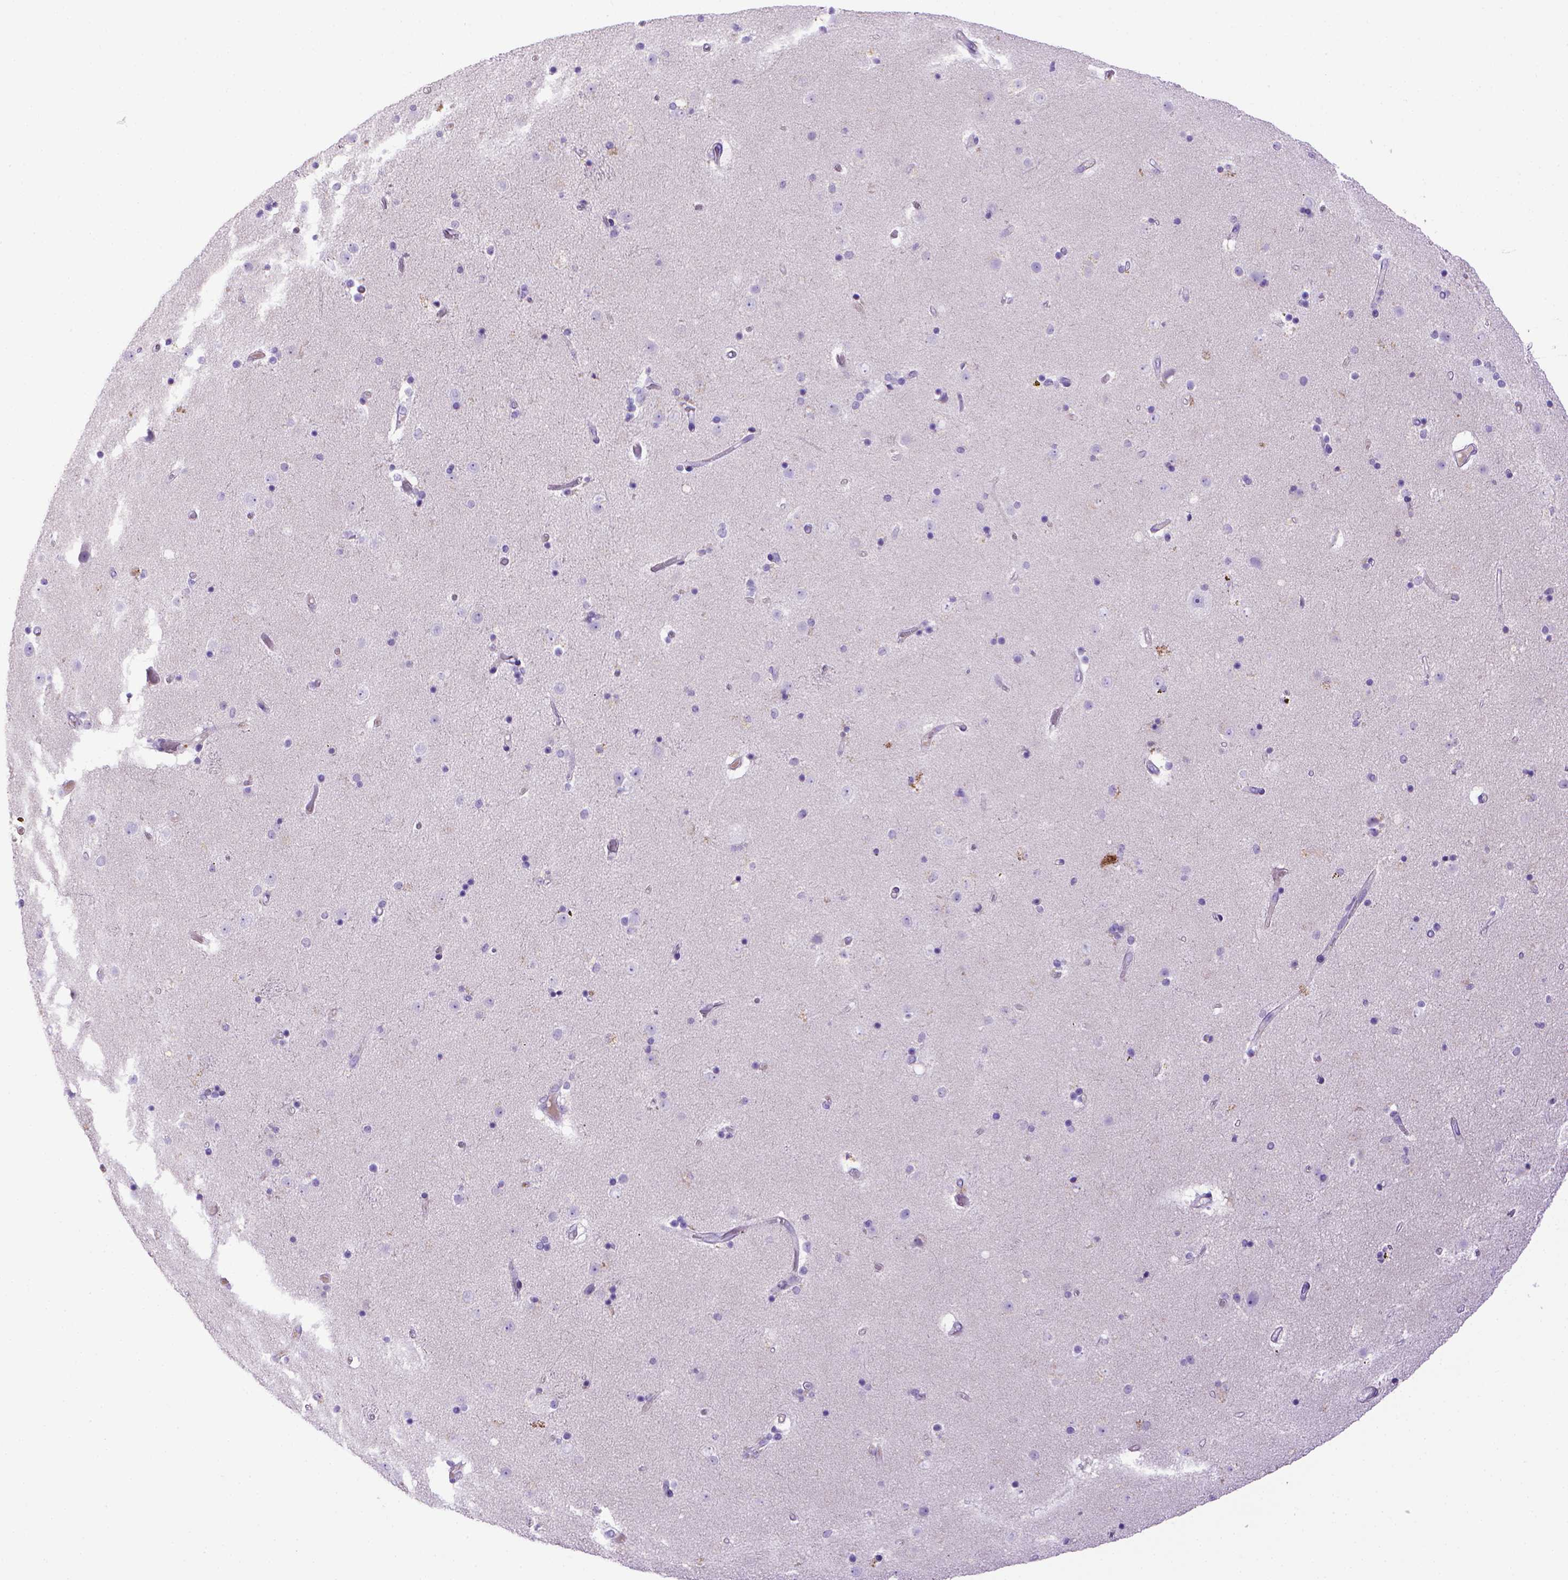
{"staining": {"intensity": "negative", "quantity": "none", "location": "none"}, "tissue": "caudate", "cell_type": "Glial cells", "image_type": "normal", "snomed": [{"axis": "morphology", "description": "Normal tissue, NOS"}, {"axis": "topography", "description": "Lateral ventricle wall"}], "caption": "A histopathology image of caudate stained for a protein exhibits no brown staining in glial cells. (Stains: DAB (3,3'-diaminobenzidine) IHC with hematoxylin counter stain, Microscopy: brightfield microscopy at high magnification).", "gene": "BAAT", "patient": {"sex": "female", "age": 71}}